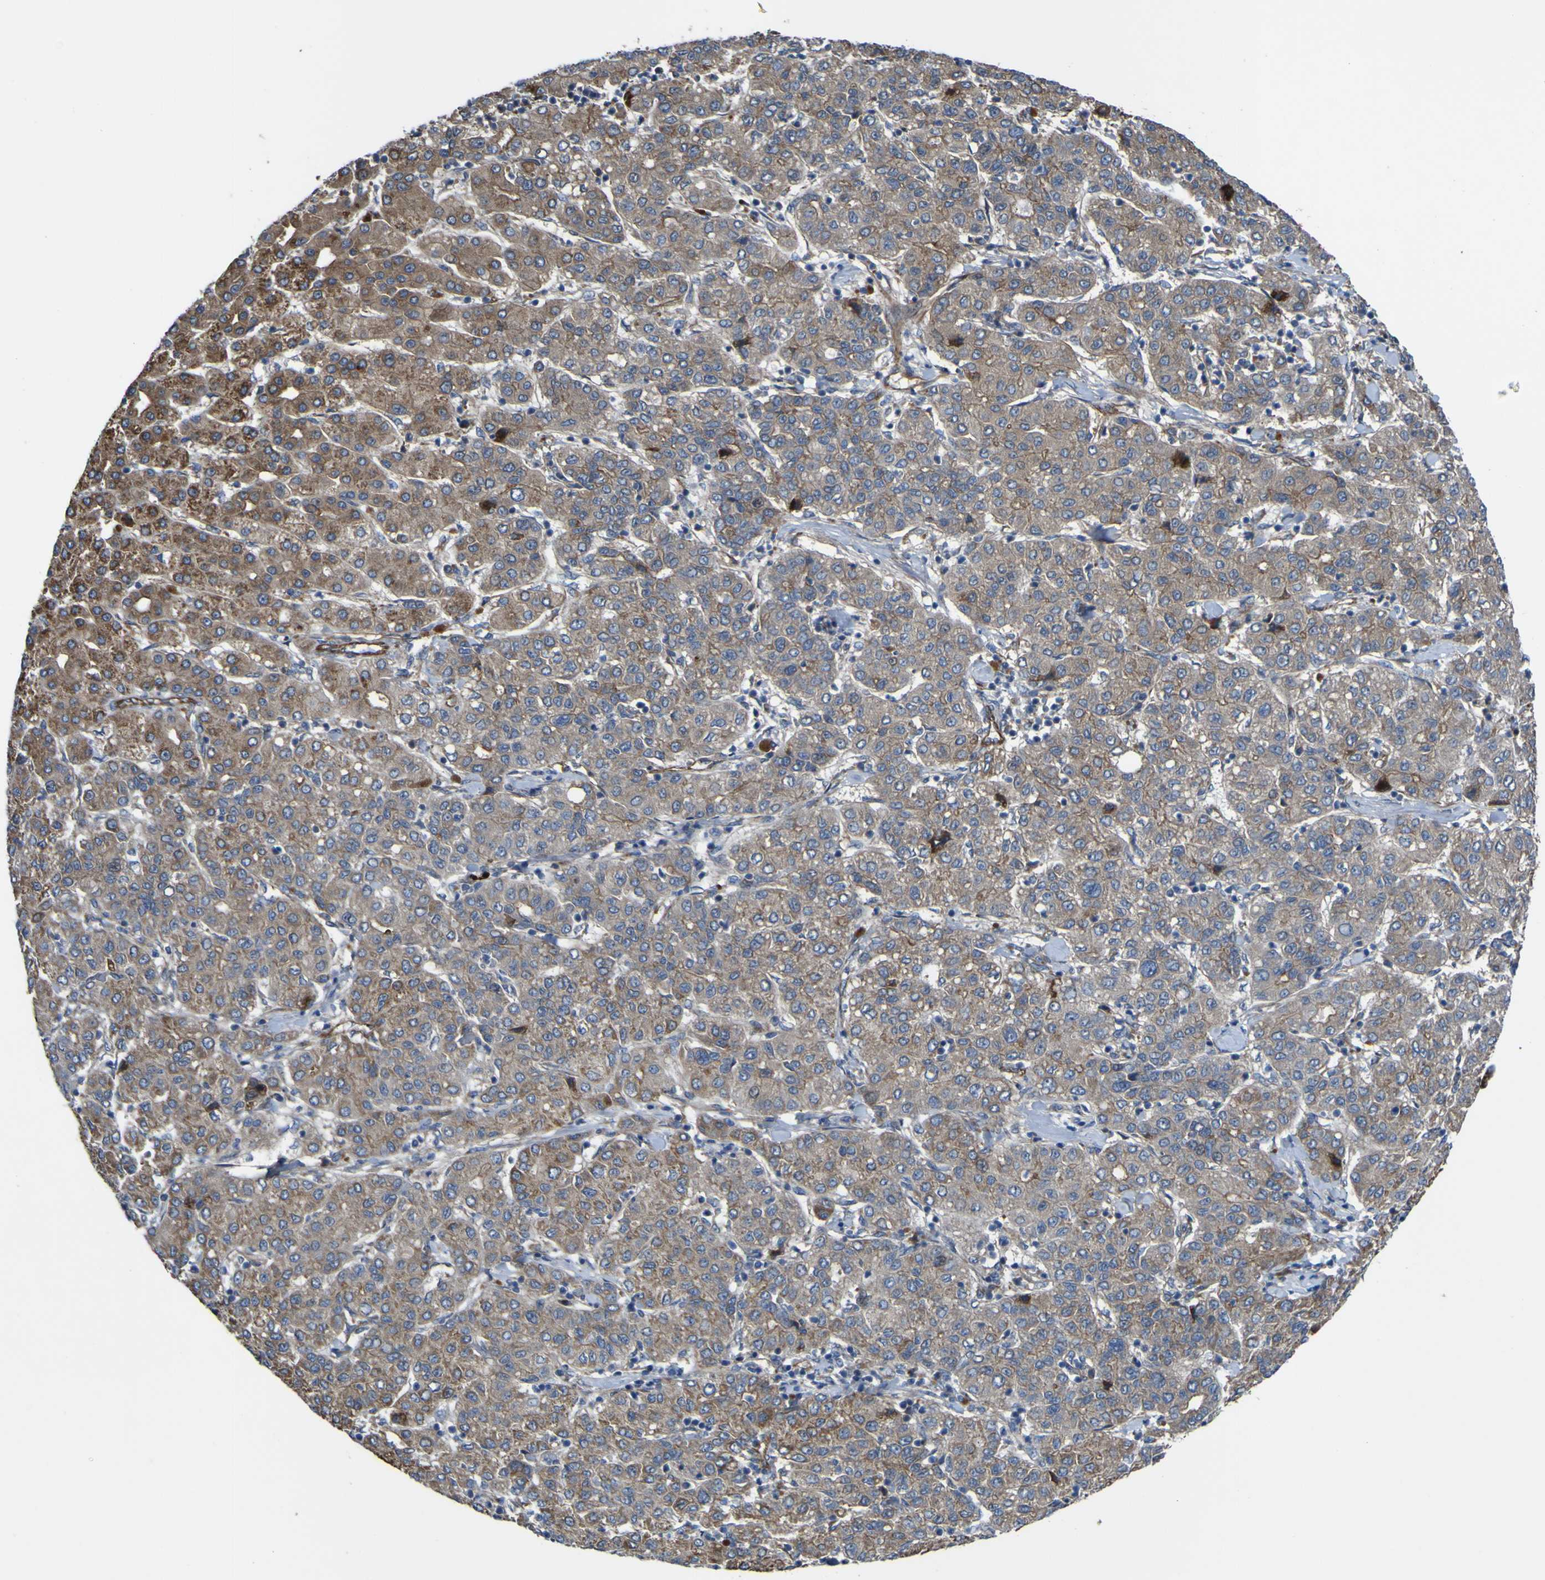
{"staining": {"intensity": "moderate", "quantity": ">75%", "location": "cytoplasmic/membranous"}, "tissue": "liver cancer", "cell_type": "Tumor cells", "image_type": "cancer", "snomed": [{"axis": "morphology", "description": "Carcinoma, Hepatocellular, NOS"}, {"axis": "topography", "description": "Liver"}], "caption": "Moderate cytoplasmic/membranous positivity is seen in about >75% of tumor cells in liver cancer.", "gene": "FBXO30", "patient": {"sex": "male", "age": 65}}